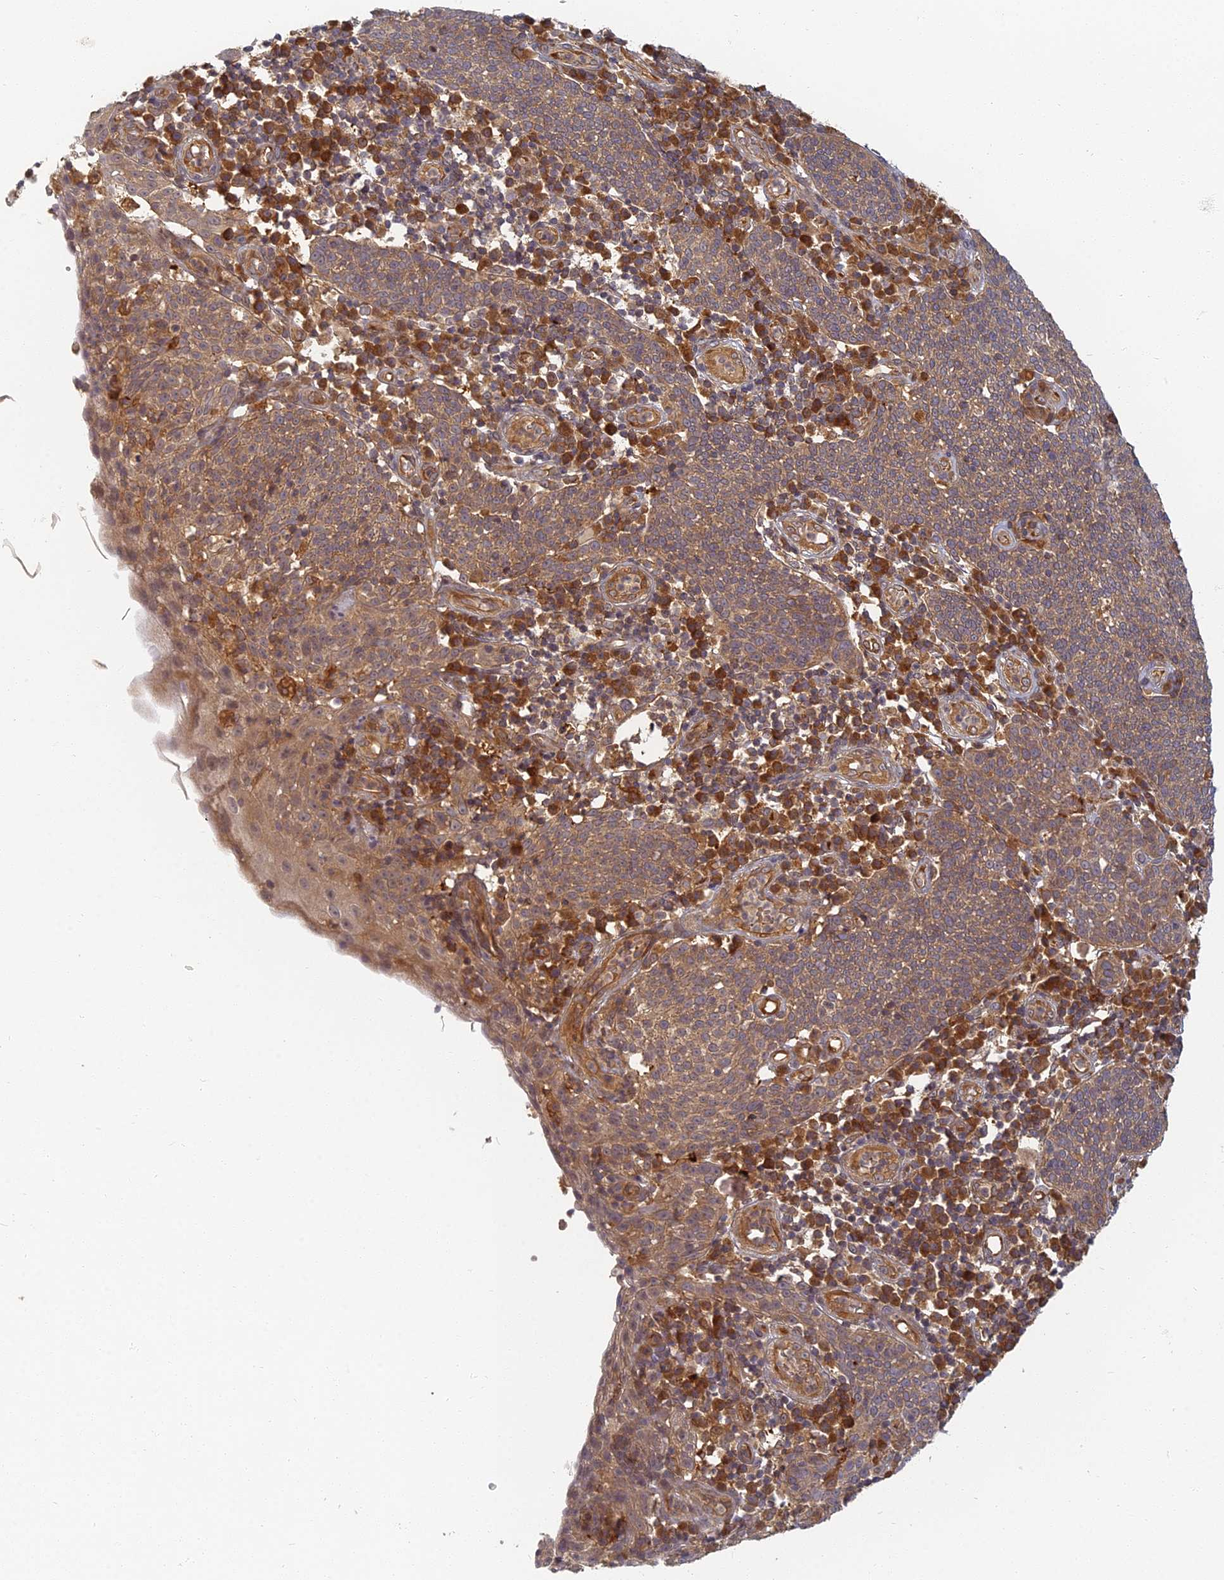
{"staining": {"intensity": "moderate", "quantity": ">75%", "location": "cytoplasmic/membranous"}, "tissue": "cervical cancer", "cell_type": "Tumor cells", "image_type": "cancer", "snomed": [{"axis": "morphology", "description": "Squamous cell carcinoma, NOS"}, {"axis": "topography", "description": "Cervix"}], "caption": "Immunohistochemical staining of human cervical squamous cell carcinoma reveals moderate cytoplasmic/membranous protein positivity in approximately >75% of tumor cells.", "gene": "INO80D", "patient": {"sex": "female", "age": 34}}